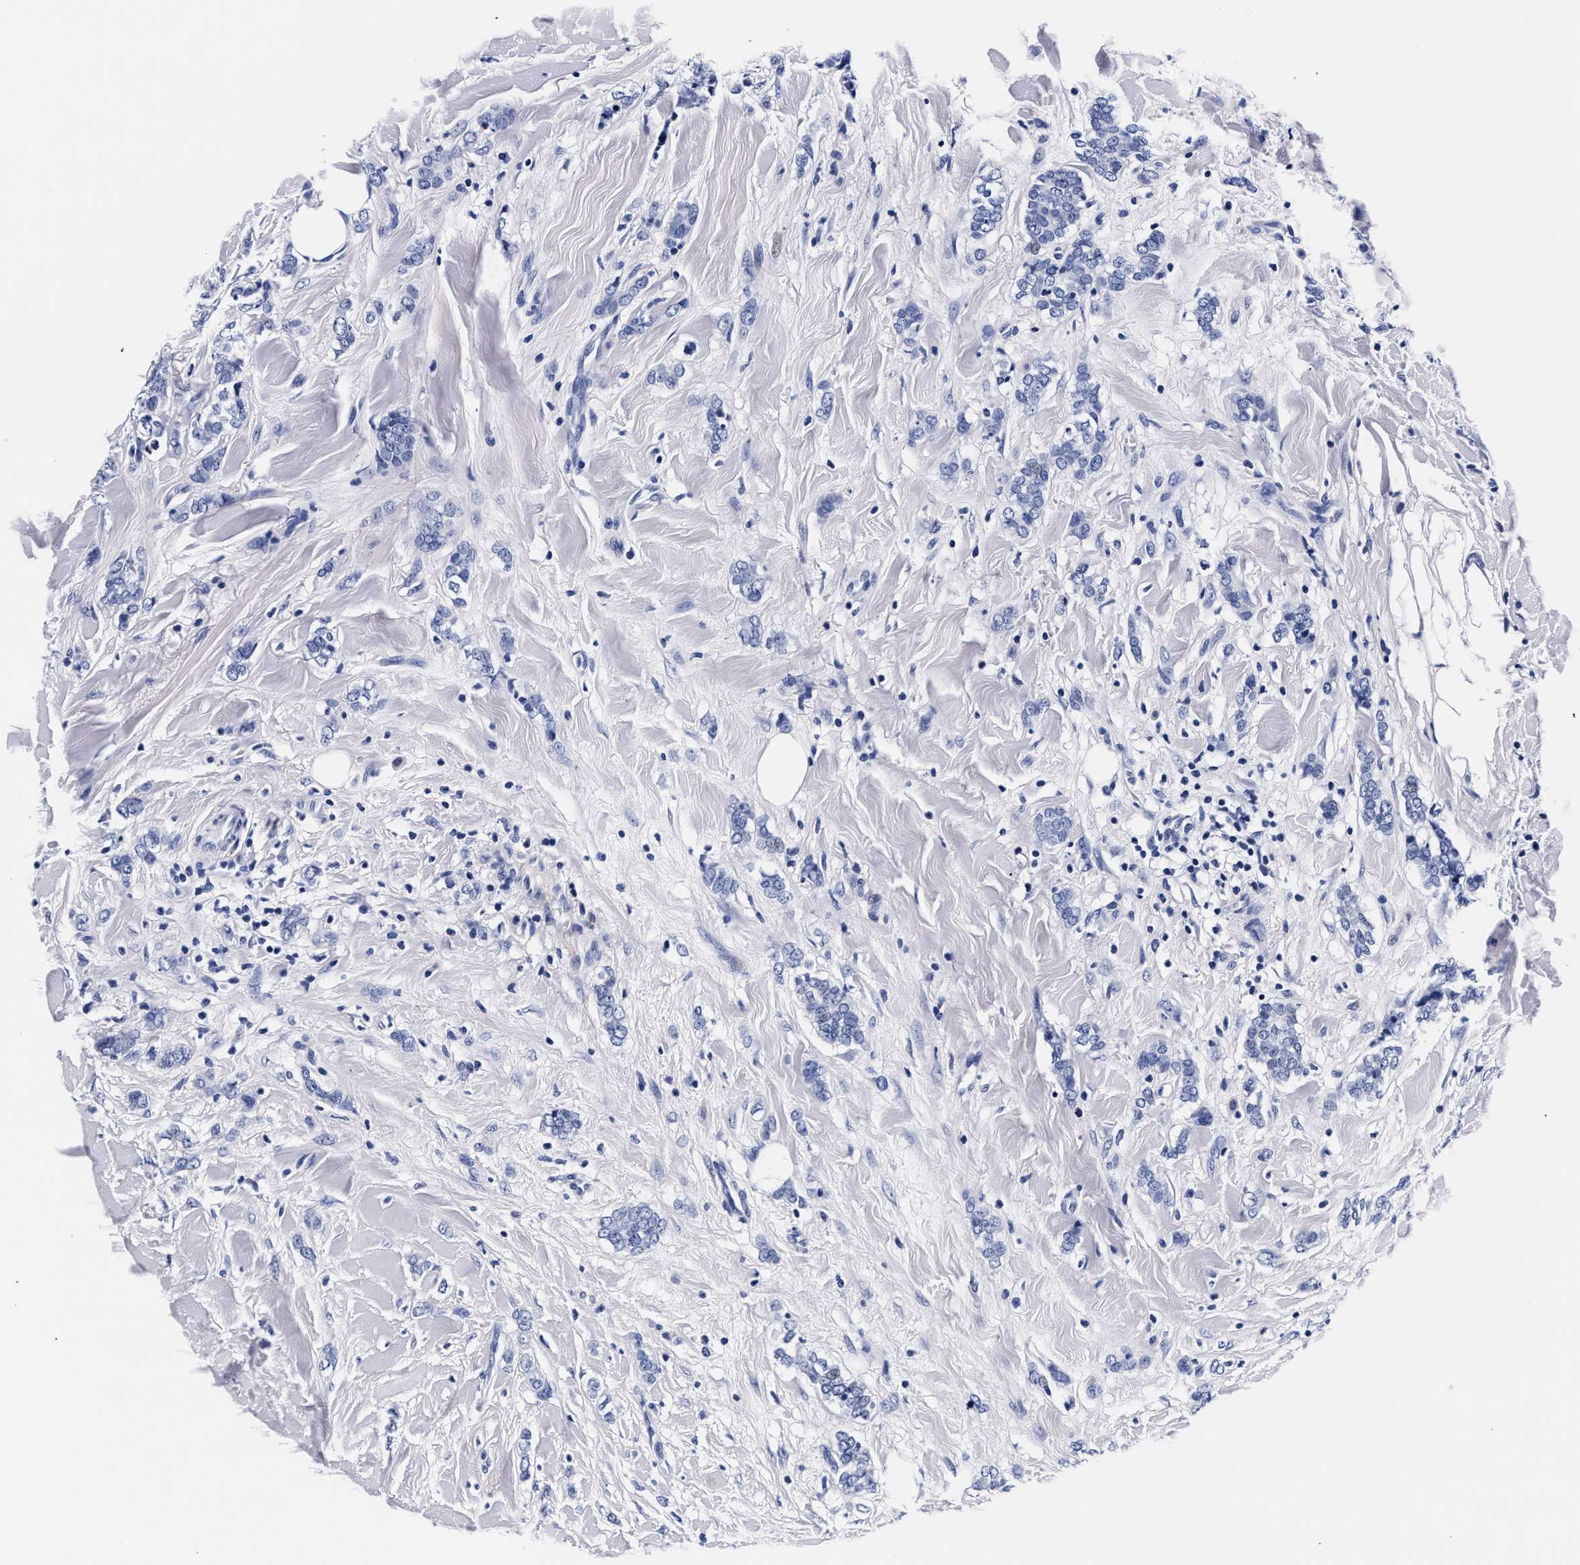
{"staining": {"intensity": "negative", "quantity": "none", "location": "none"}, "tissue": "breast cancer", "cell_type": "Tumor cells", "image_type": "cancer", "snomed": [{"axis": "morphology", "description": "Lobular carcinoma"}, {"axis": "topography", "description": "Skin"}, {"axis": "topography", "description": "Breast"}], "caption": "An immunohistochemistry image of breast lobular carcinoma is shown. There is no staining in tumor cells of breast lobular carcinoma. Brightfield microscopy of immunohistochemistry (IHC) stained with DAB (brown) and hematoxylin (blue), captured at high magnification.", "gene": "RAB3B", "patient": {"sex": "female", "age": 46}}